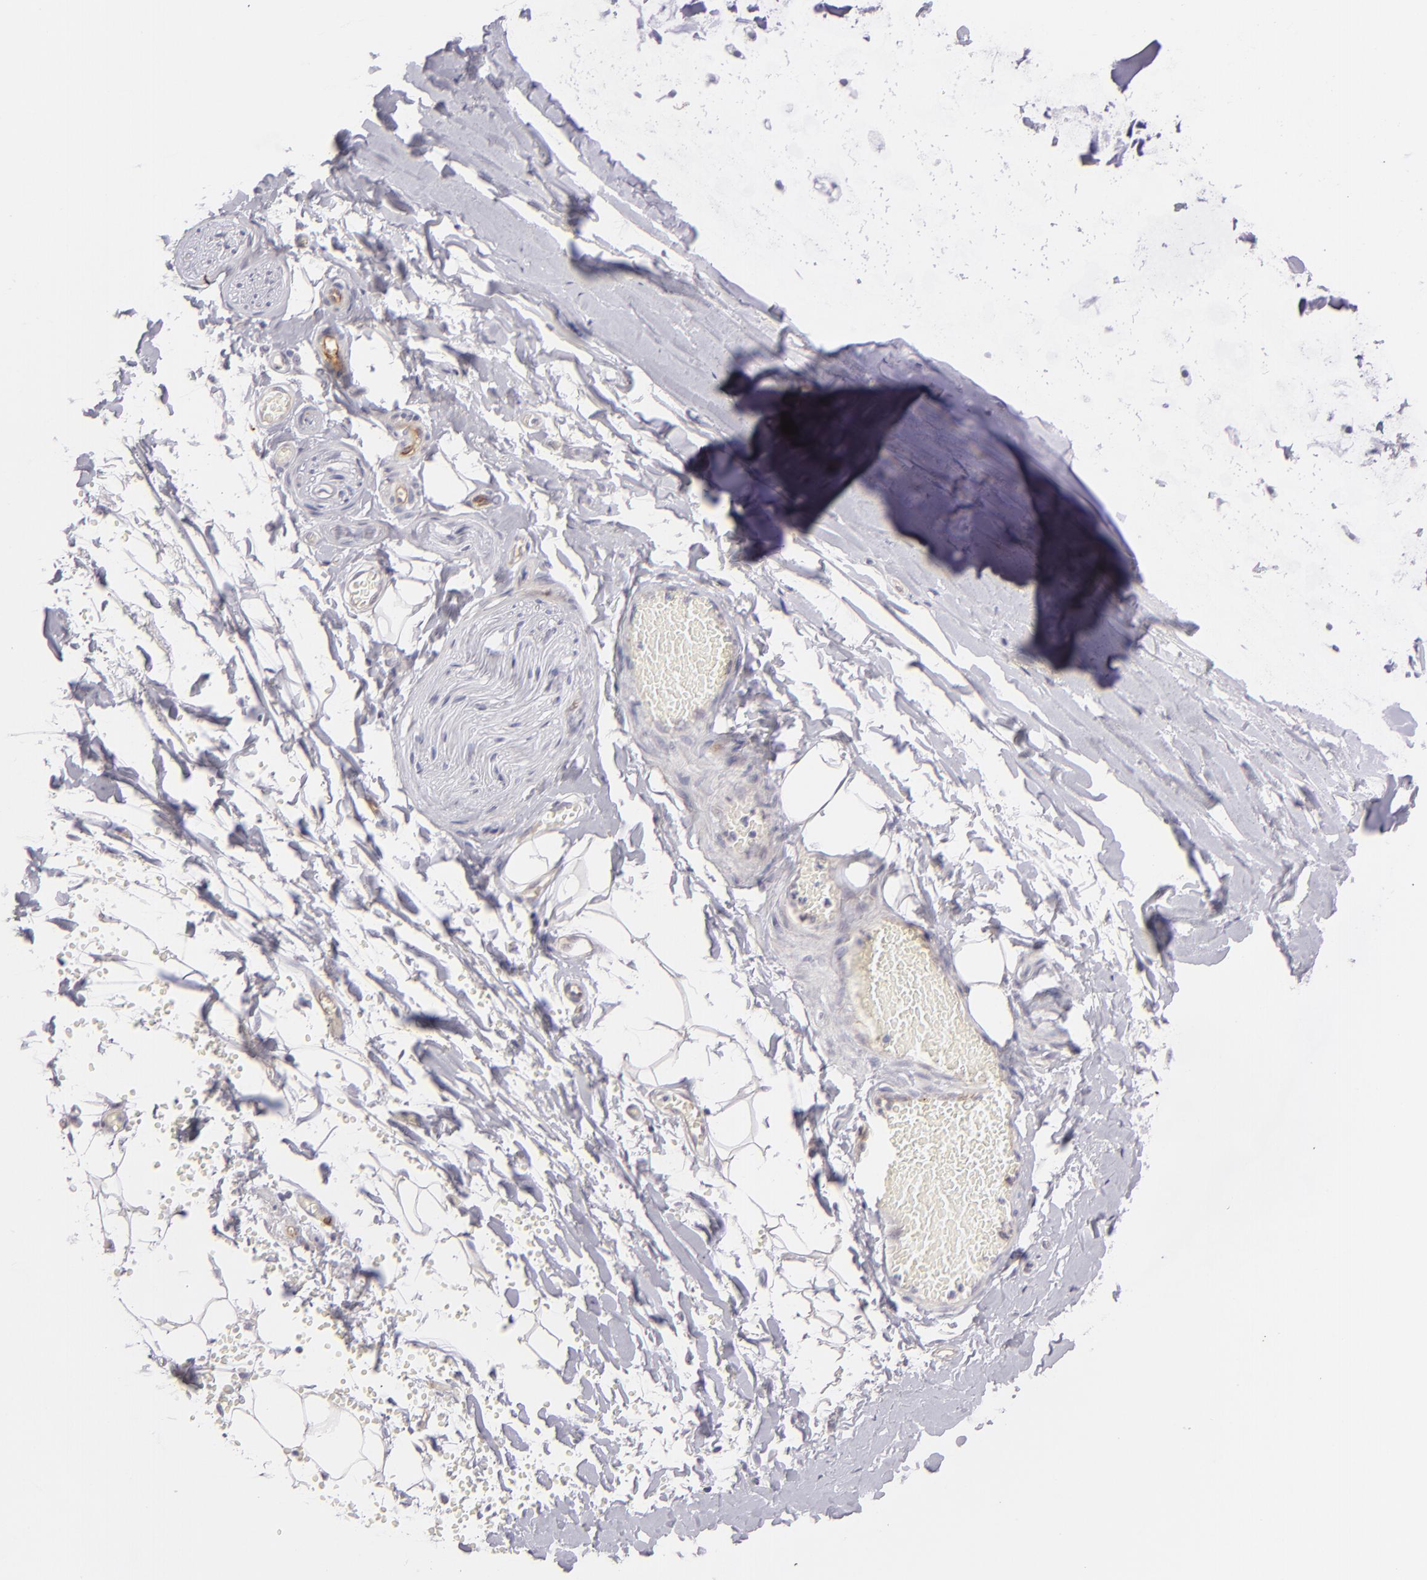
{"staining": {"intensity": "negative", "quantity": "none", "location": "none"}, "tissue": "adipose tissue", "cell_type": "Adipocytes", "image_type": "normal", "snomed": [{"axis": "morphology", "description": "Normal tissue, NOS"}, {"axis": "topography", "description": "Bronchus"}, {"axis": "topography", "description": "Lung"}], "caption": "High power microscopy micrograph of an immunohistochemistry image of benign adipose tissue, revealing no significant expression in adipocytes. (Brightfield microscopy of DAB IHC at high magnification).", "gene": "THBD", "patient": {"sex": "female", "age": 56}}